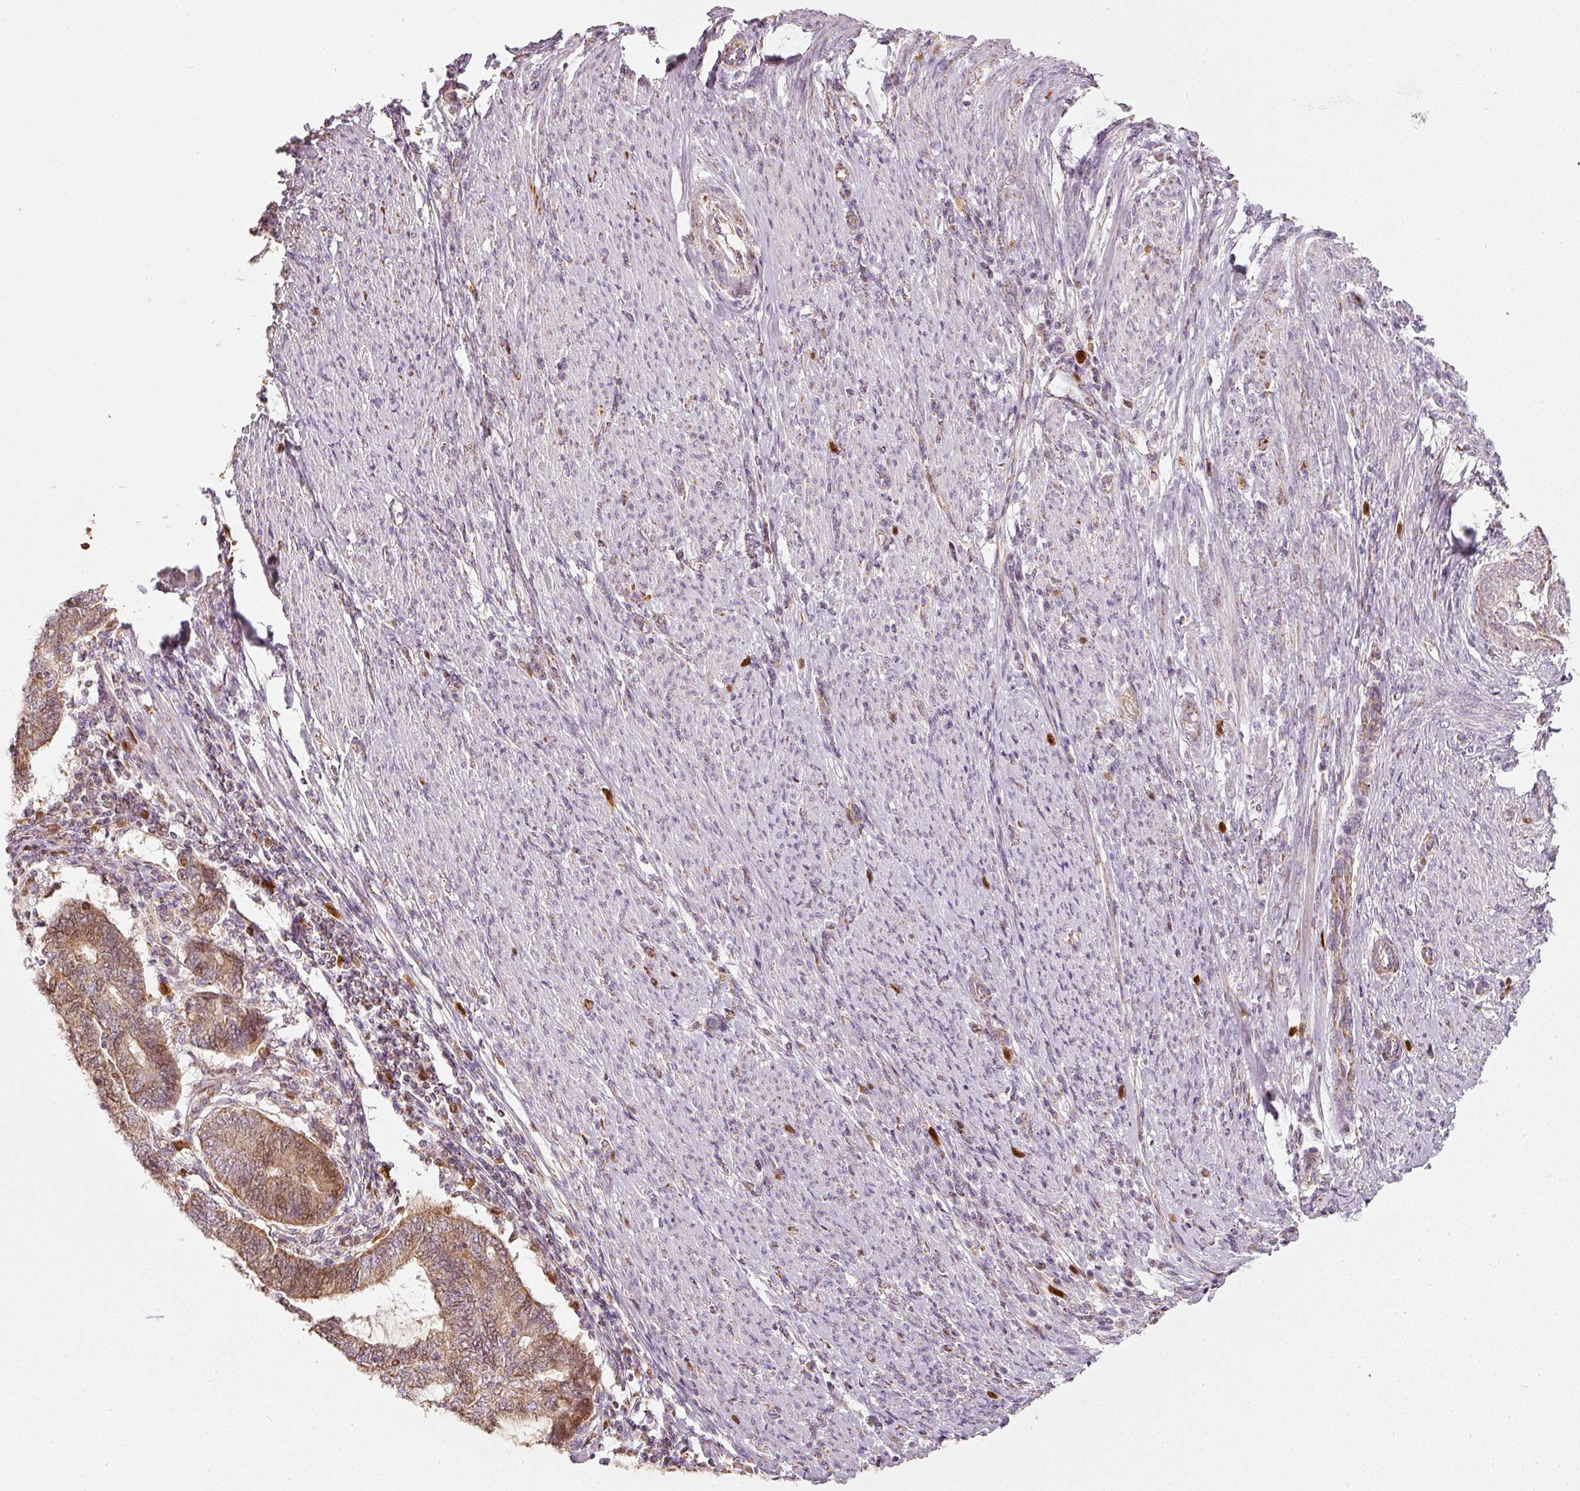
{"staining": {"intensity": "moderate", "quantity": ">75%", "location": "cytoplasmic/membranous,nuclear"}, "tissue": "endometrial cancer", "cell_type": "Tumor cells", "image_type": "cancer", "snomed": [{"axis": "morphology", "description": "Adenocarcinoma, NOS"}, {"axis": "topography", "description": "Uterus"}, {"axis": "topography", "description": "Endometrium"}], "caption": "Moderate cytoplasmic/membranous and nuclear expression for a protein is appreciated in approximately >75% of tumor cells of endometrial adenocarcinoma using immunohistochemistry.", "gene": "DUT", "patient": {"sex": "female", "age": 70}}